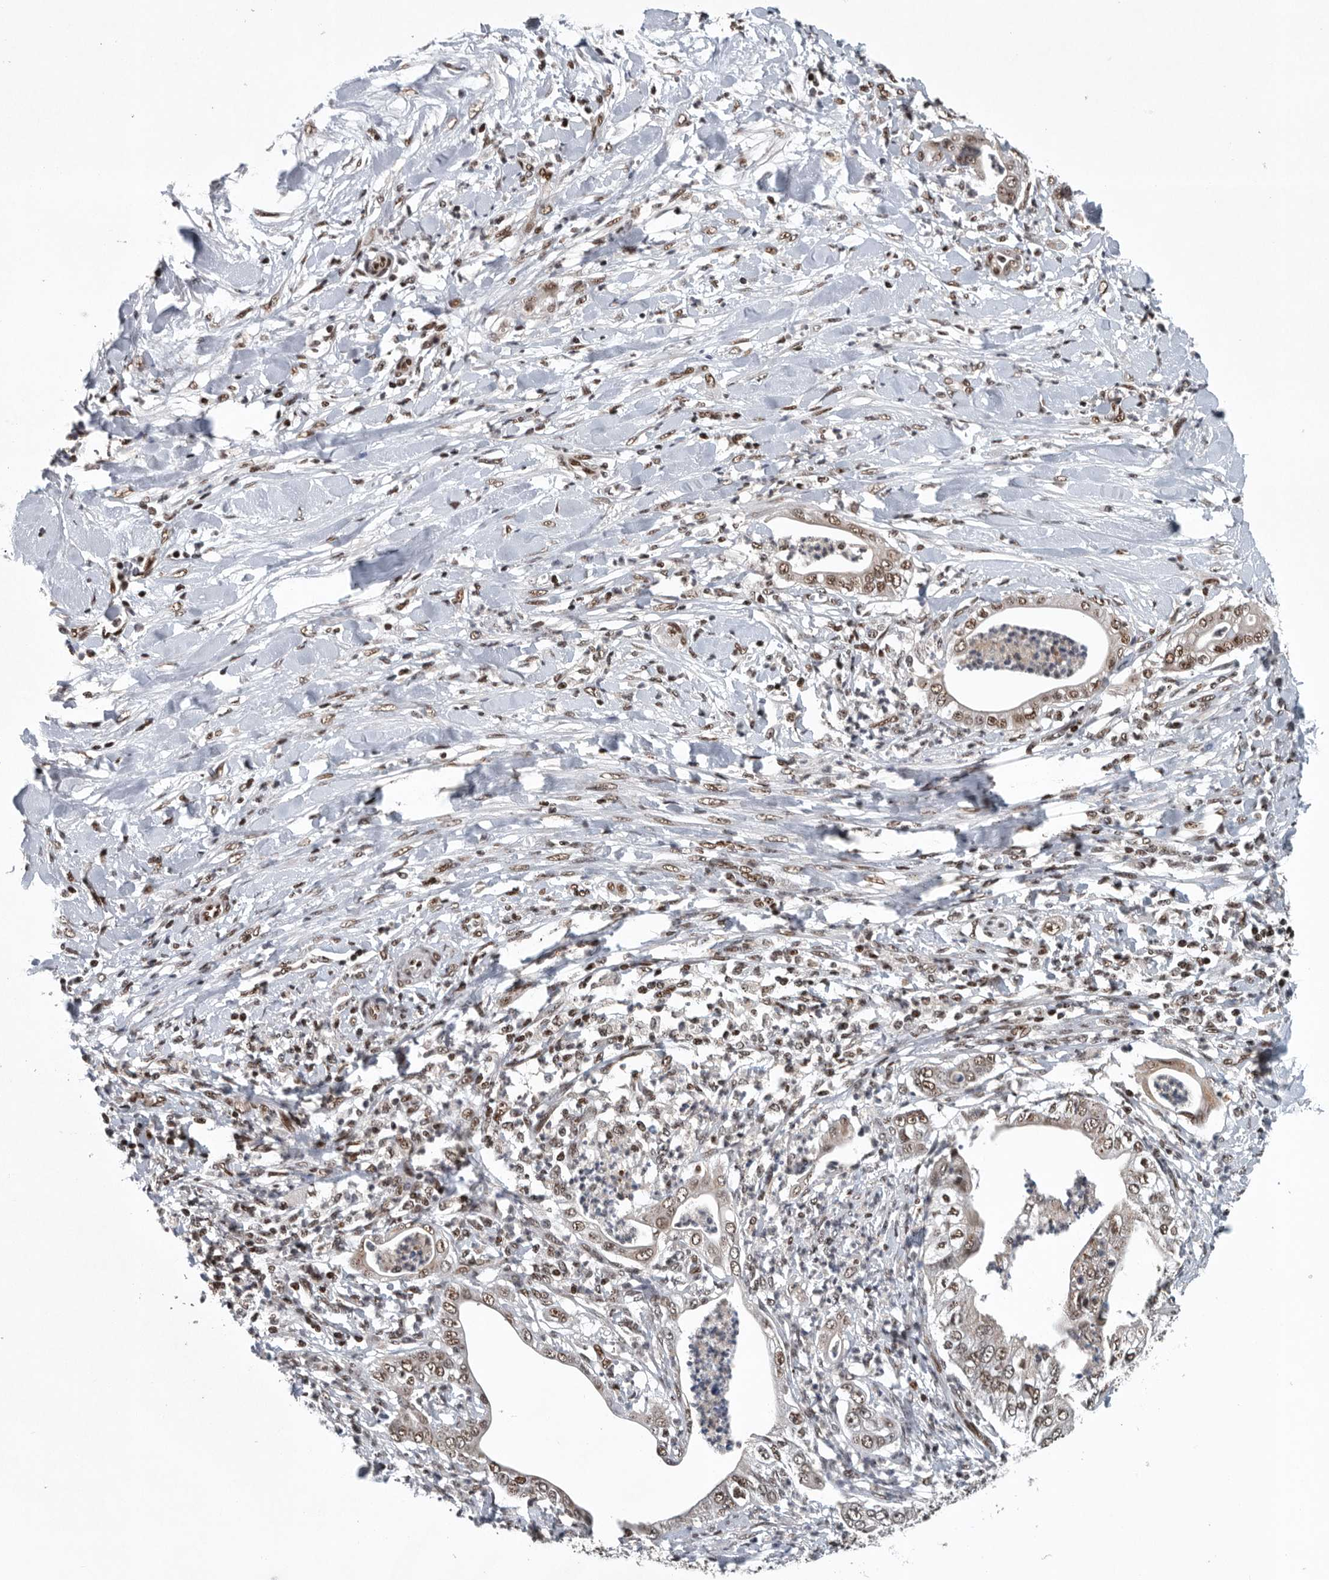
{"staining": {"intensity": "moderate", "quantity": ">75%", "location": "nuclear"}, "tissue": "pancreatic cancer", "cell_type": "Tumor cells", "image_type": "cancer", "snomed": [{"axis": "morphology", "description": "Adenocarcinoma, NOS"}, {"axis": "topography", "description": "Pancreas"}], "caption": "Approximately >75% of tumor cells in human pancreatic cancer reveal moderate nuclear protein expression as visualized by brown immunohistochemical staining.", "gene": "SENP7", "patient": {"sex": "female", "age": 78}}